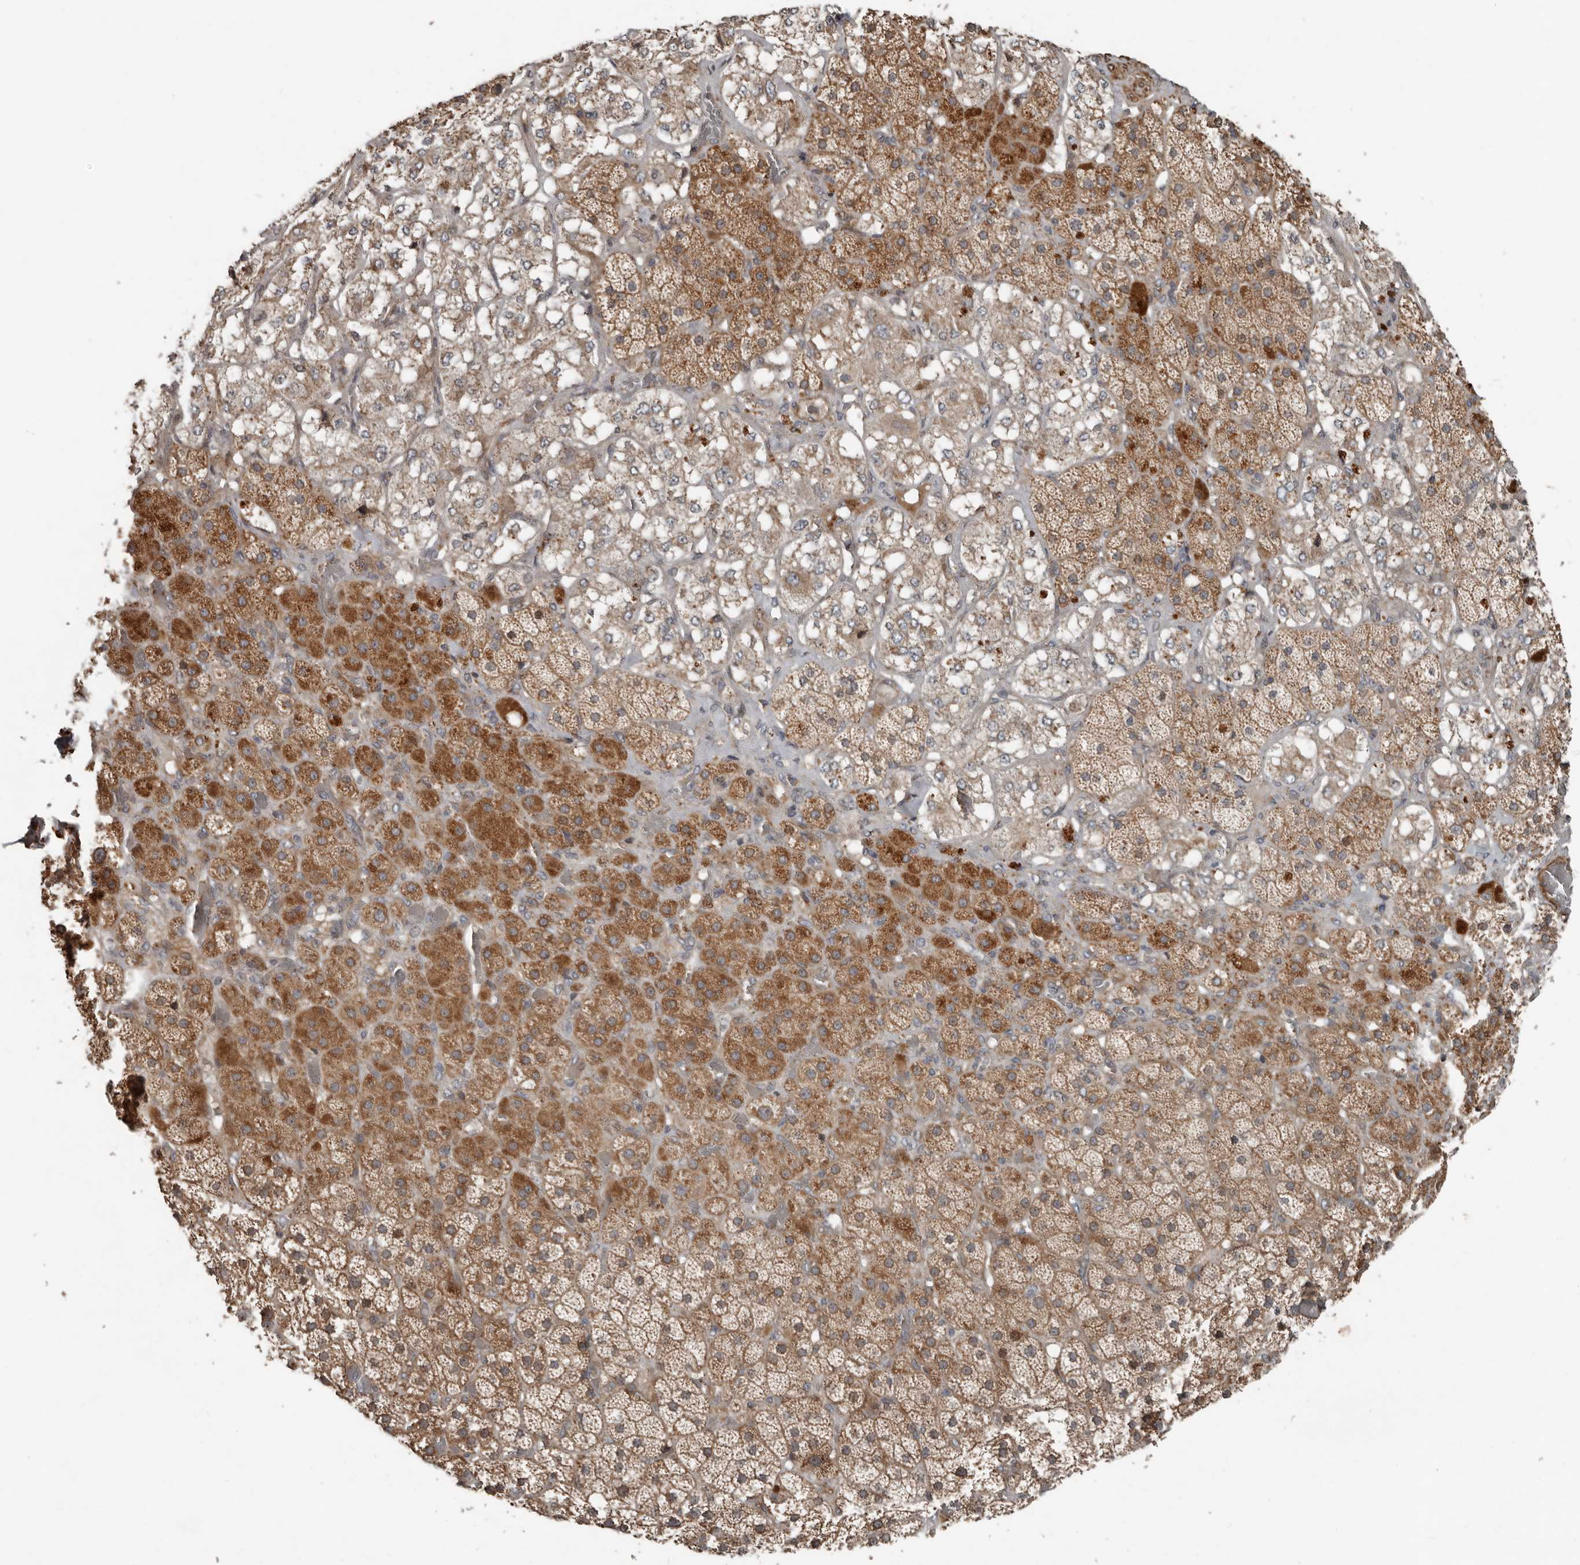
{"staining": {"intensity": "moderate", "quantity": ">75%", "location": "cytoplasmic/membranous"}, "tissue": "adrenal gland", "cell_type": "Glandular cells", "image_type": "normal", "snomed": [{"axis": "morphology", "description": "Normal tissue, NOS"}, {"axis": "topography", "description": "Adrenal gland"}], "caption": "Adrenal gland stained with DAB IHC exhibits medium levels of moderate cytoplasmic/membranous positivity in about >75% of glandular cells. Nuclei are stained in blue.", "gene": "SLC6A7", "patient": {"sex": "male", "age": 57}}